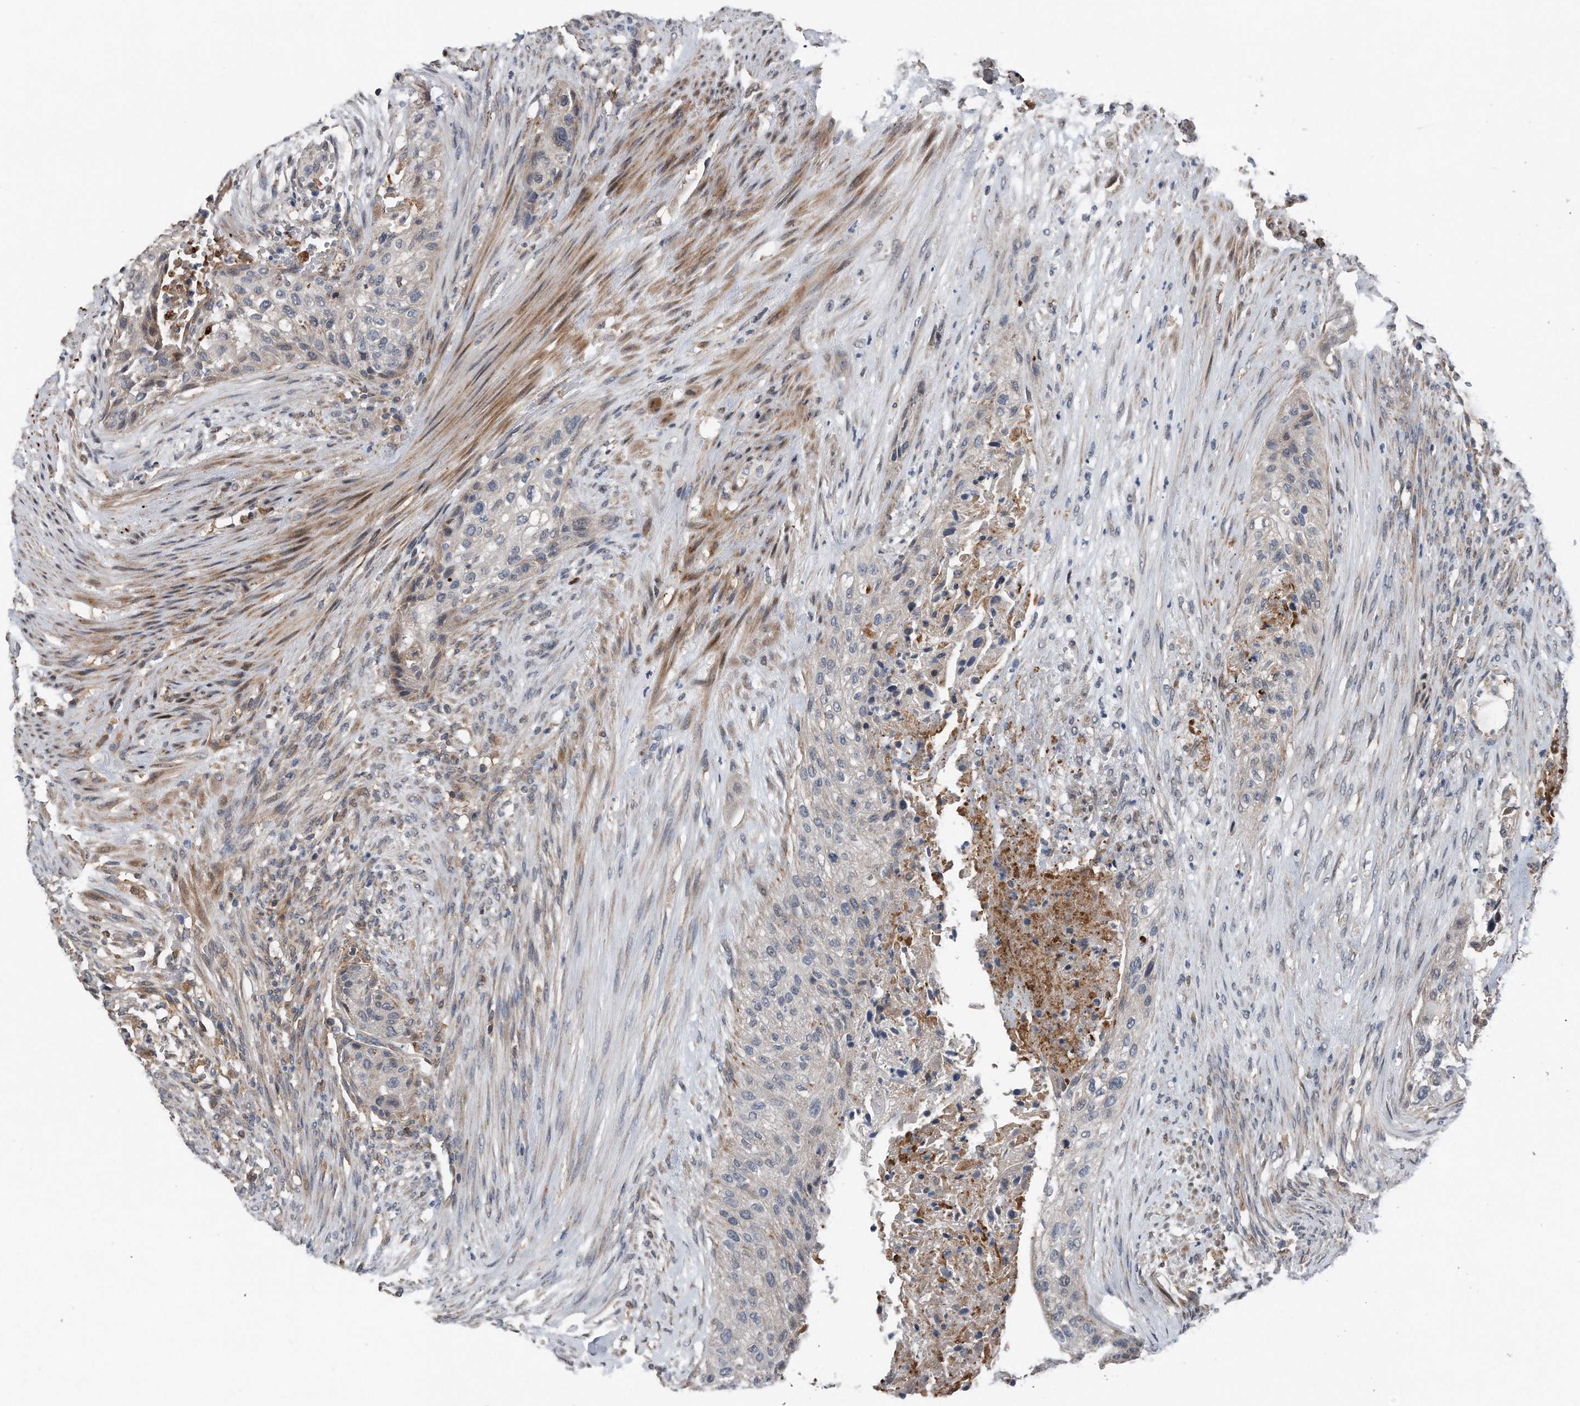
{"staining": {"intensity": "negative", "quantity": "none", "location": "none"}, "tissue": "urothelial cancer", "cell_type": "Tumor cells", "image_type": "cancer", "snomed": [{"axis": "morphology", "description": "Urothelial carcinoma, High grade"}, {"axis": "topography", "description": "Urinary bladder"}], "caption": "High magnification brightfield microscopy of urothelial cancer stained with DAB (3,3'-diaminobenzidine) (brown) and counterstained with hematoxylin (blue): tumor cells show no significant positivity.", "gene": "DST", "patient": {"sex": "male", "age": 35}}